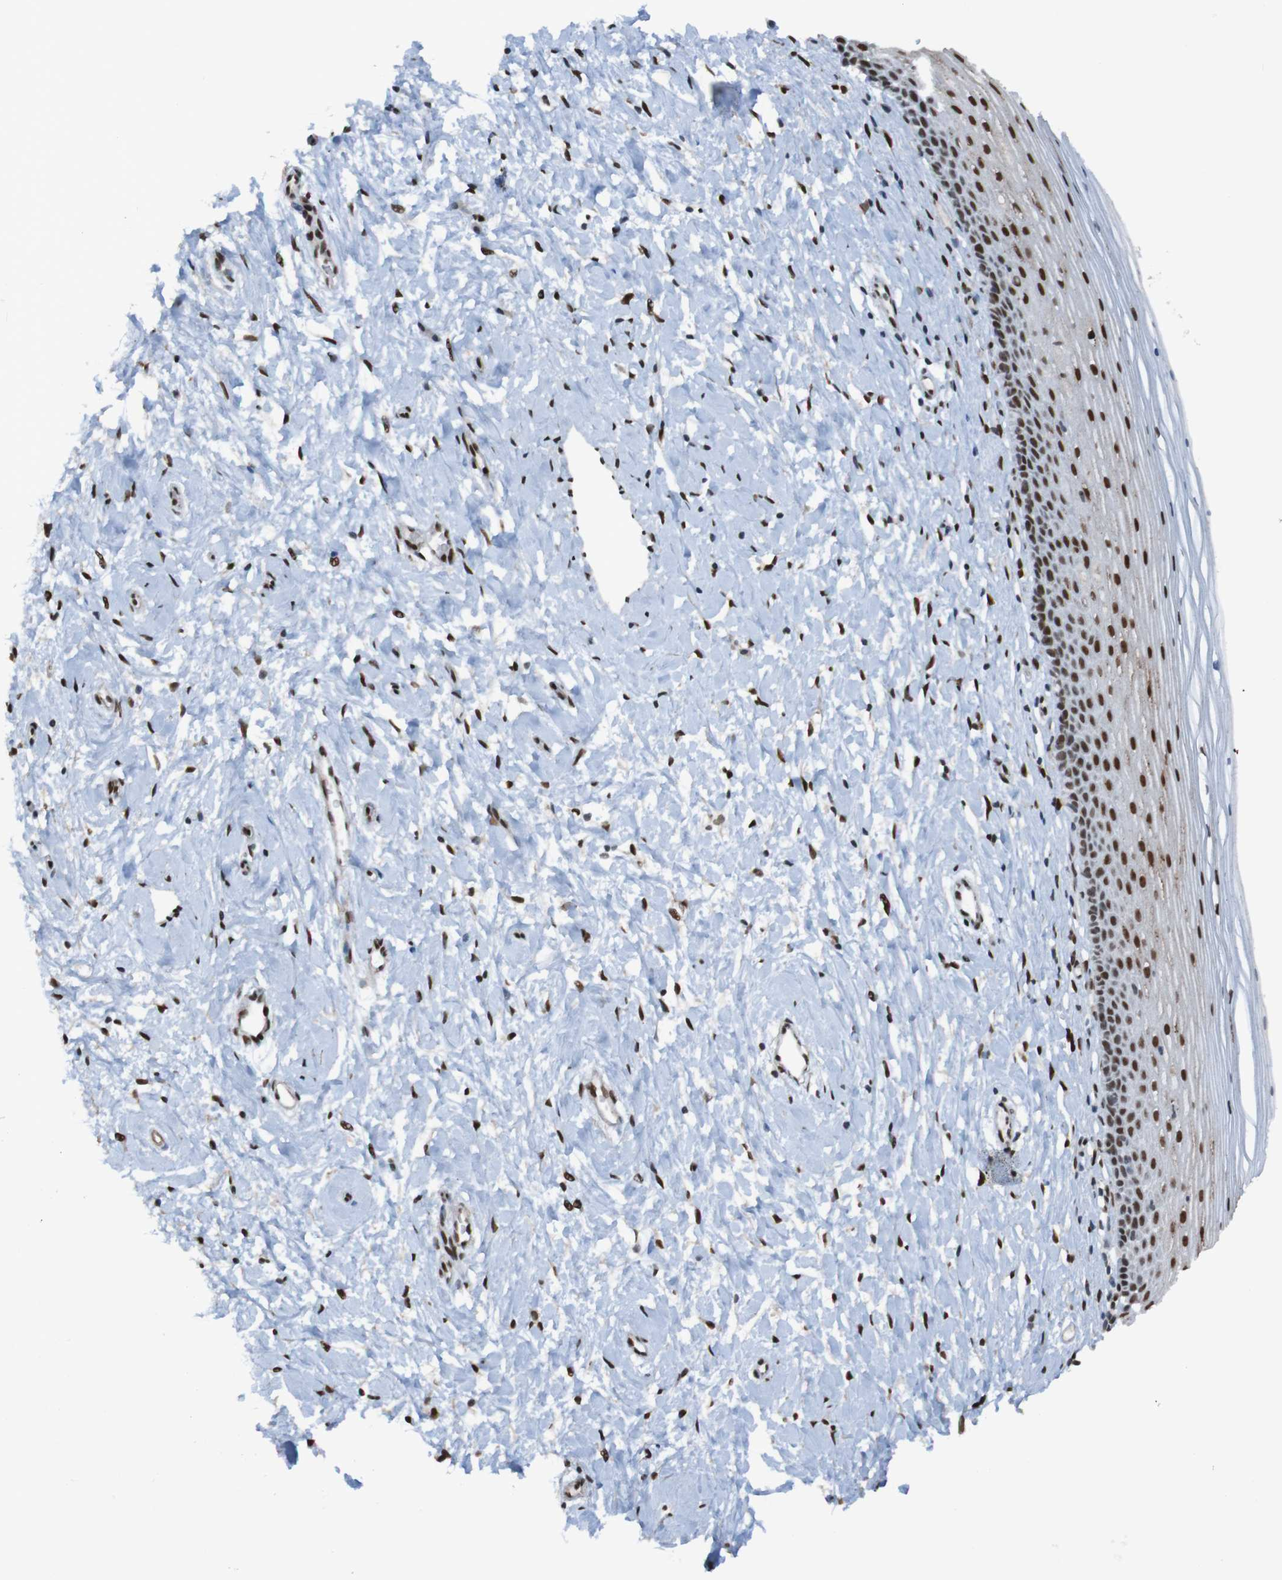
{"staining": {"intensity": "strong", "quantity": ">75%", "location": "nuclear"}, "tissue": "cervix", "cell_type": "Glandular cells", "image_type": "normal", "snomed": [{"axis": "morphology", "description": "Normal tissue, NOS"}, {"axis": "topography", "description": "Cervix"}], "caption": "This is a photomicrograph of immunohistochemistry staining of unremarkable cervix, which shows strong positivity in the nuclear of glandular cells.", "gene": "PHF2", "patient": {"sex": "female", "age": 39}}